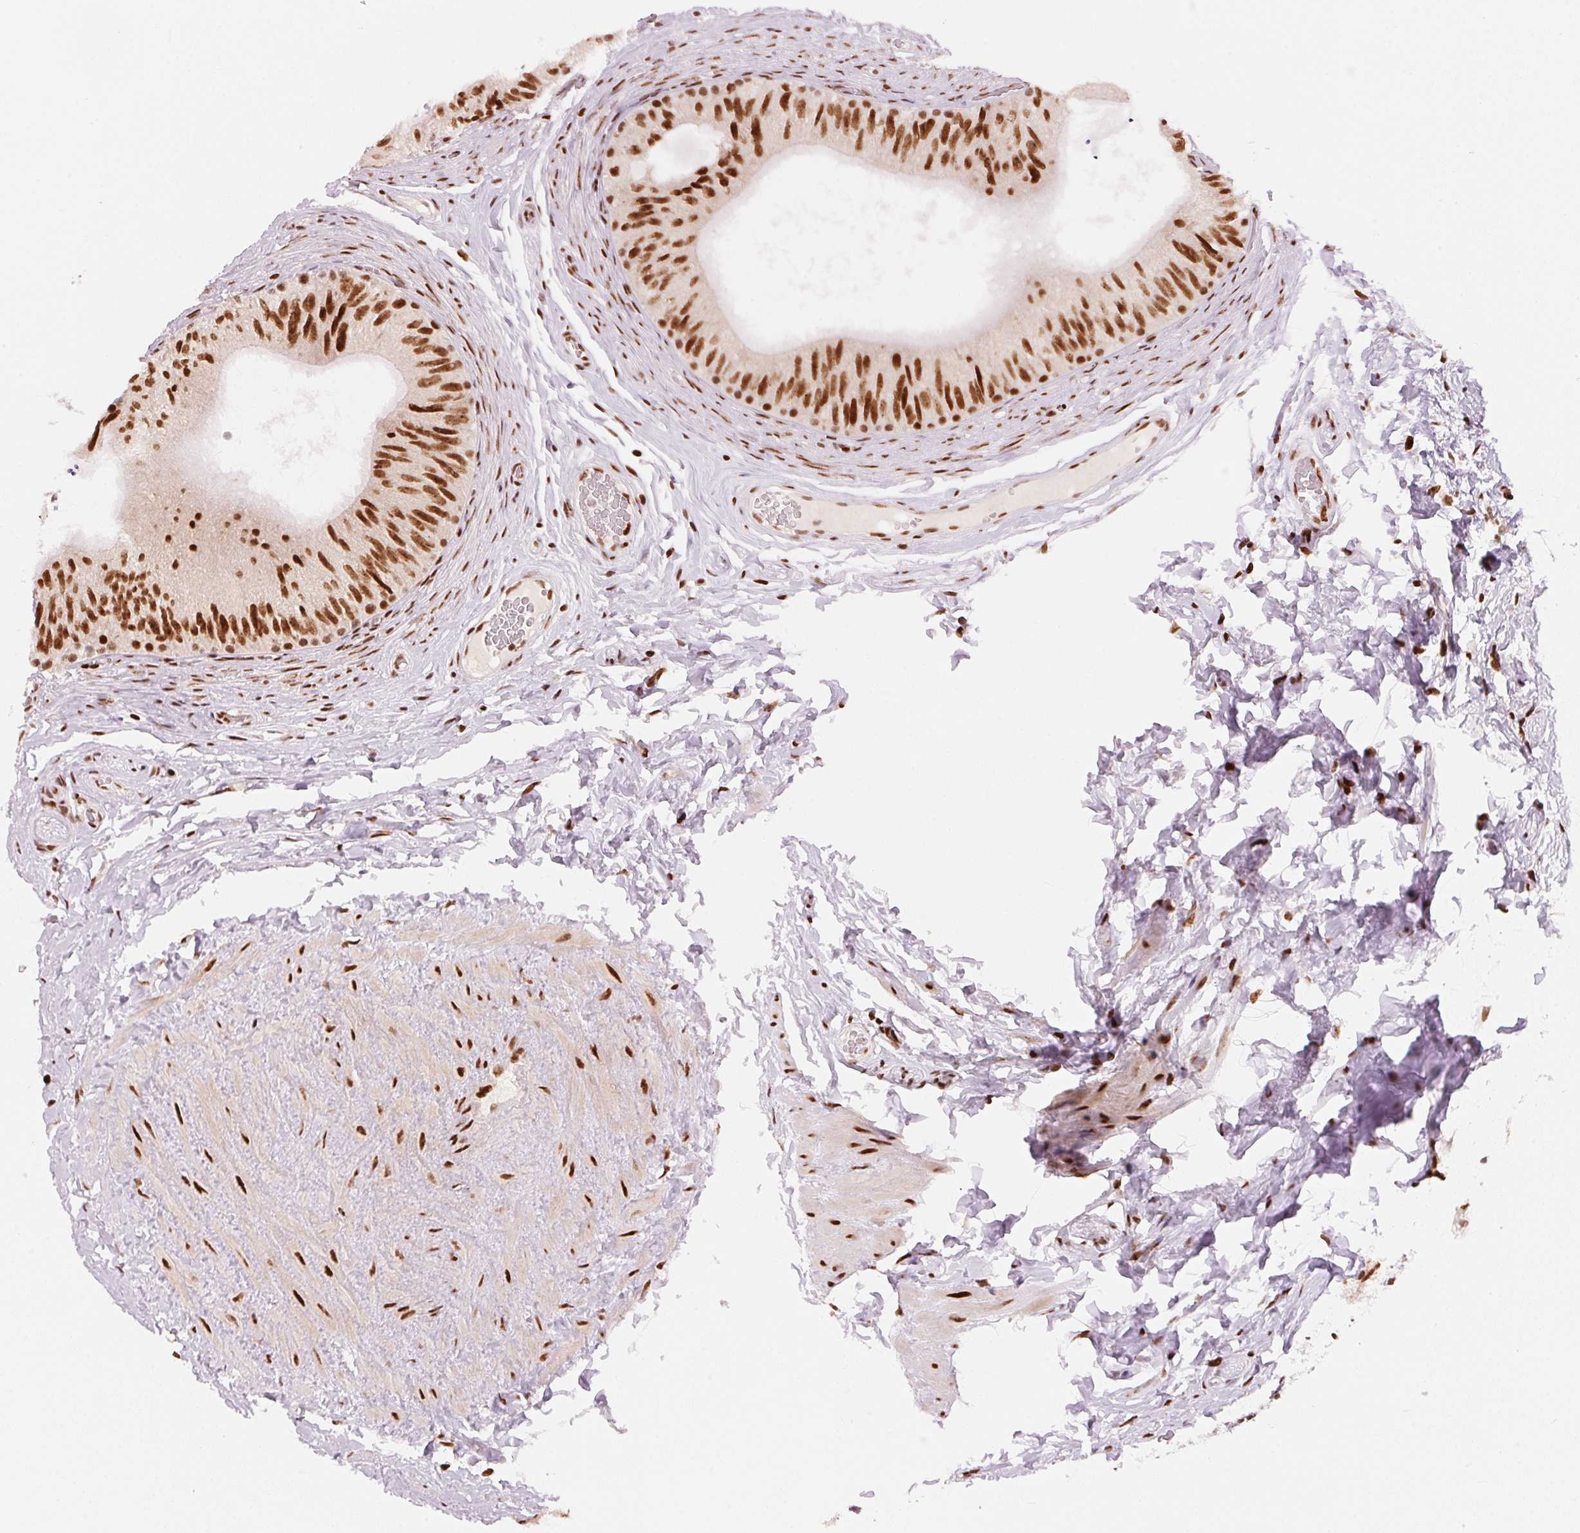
{"staining": {"intensity": "strong", "quantity": ">75%", "location": "nuclear"}, "tissue": "epididymis", "cell_type": "Glandular cells", "image_type": "normal", "snomed": [{"axis": "morphology", "description": "Normal tissue, NOS"}, {"axis": "topography", "description": "Epididymis, spermatic cord, NOS"}, {"axis": "topography", "description": "Epididymis"}], "caption": "Immunohistochemical staining of normal human epididymis displays high levels of strong nuclear staining in approximately >75% of glandular cells.", "gene": "NXF1", "patient": {"sex": "male", "age": 31}}